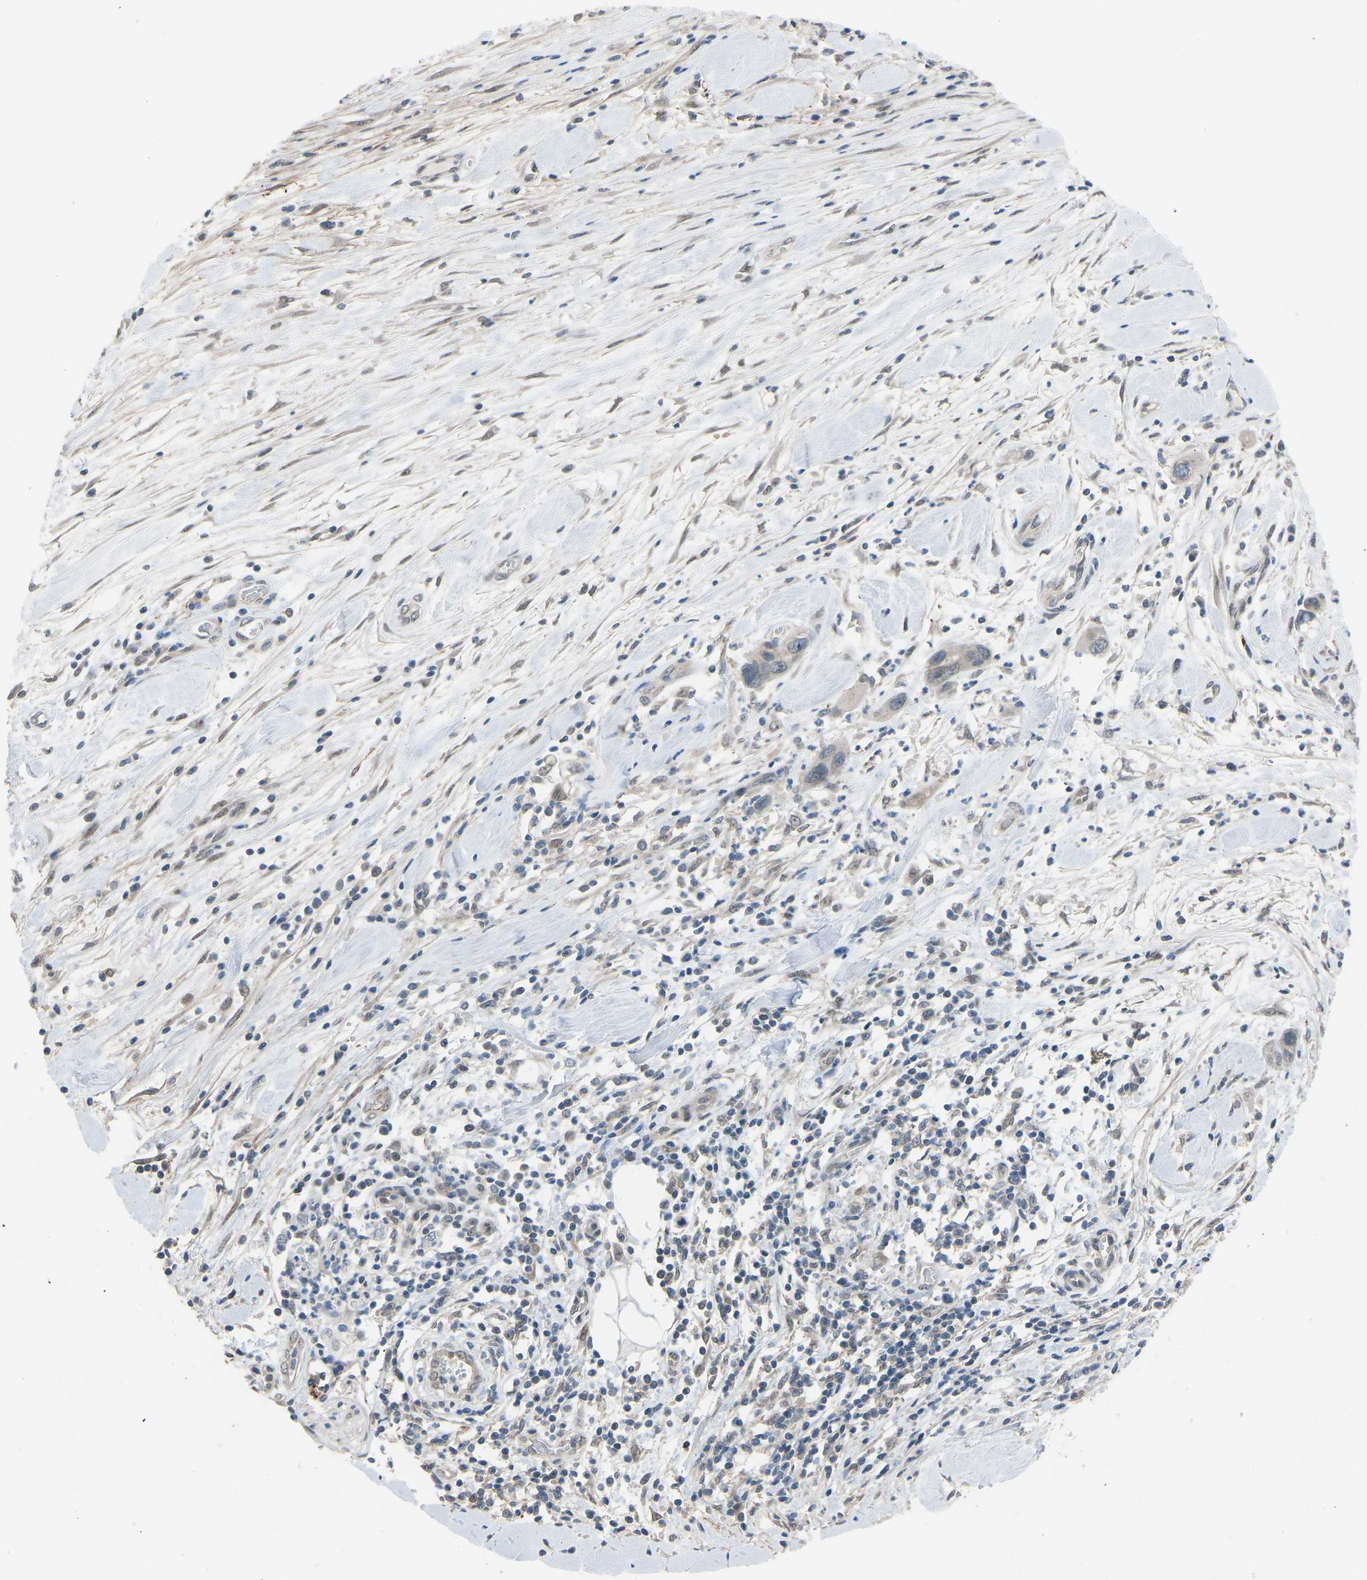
{"staining": {"intensity": "weak", "quantity": "<25%", "location": "cytoplasmic/membranous"}, "tissue": "pancreatic cancer", "cell_type": "Tumor cells", "image_type": "cancer", "snomed": [{"axis": "morphology", "description": "Adenocarcinoma, NOS"}, {"axis": "topography", "description": "Pancreas"}], "caption": "Pancreatic cancer (adenocarcinoma) was stained to show a protein in brown. There is no significant expression in tumor cells.", "gene": "CDK2AP1", "patient": {"sex": "female", "age": 70}}